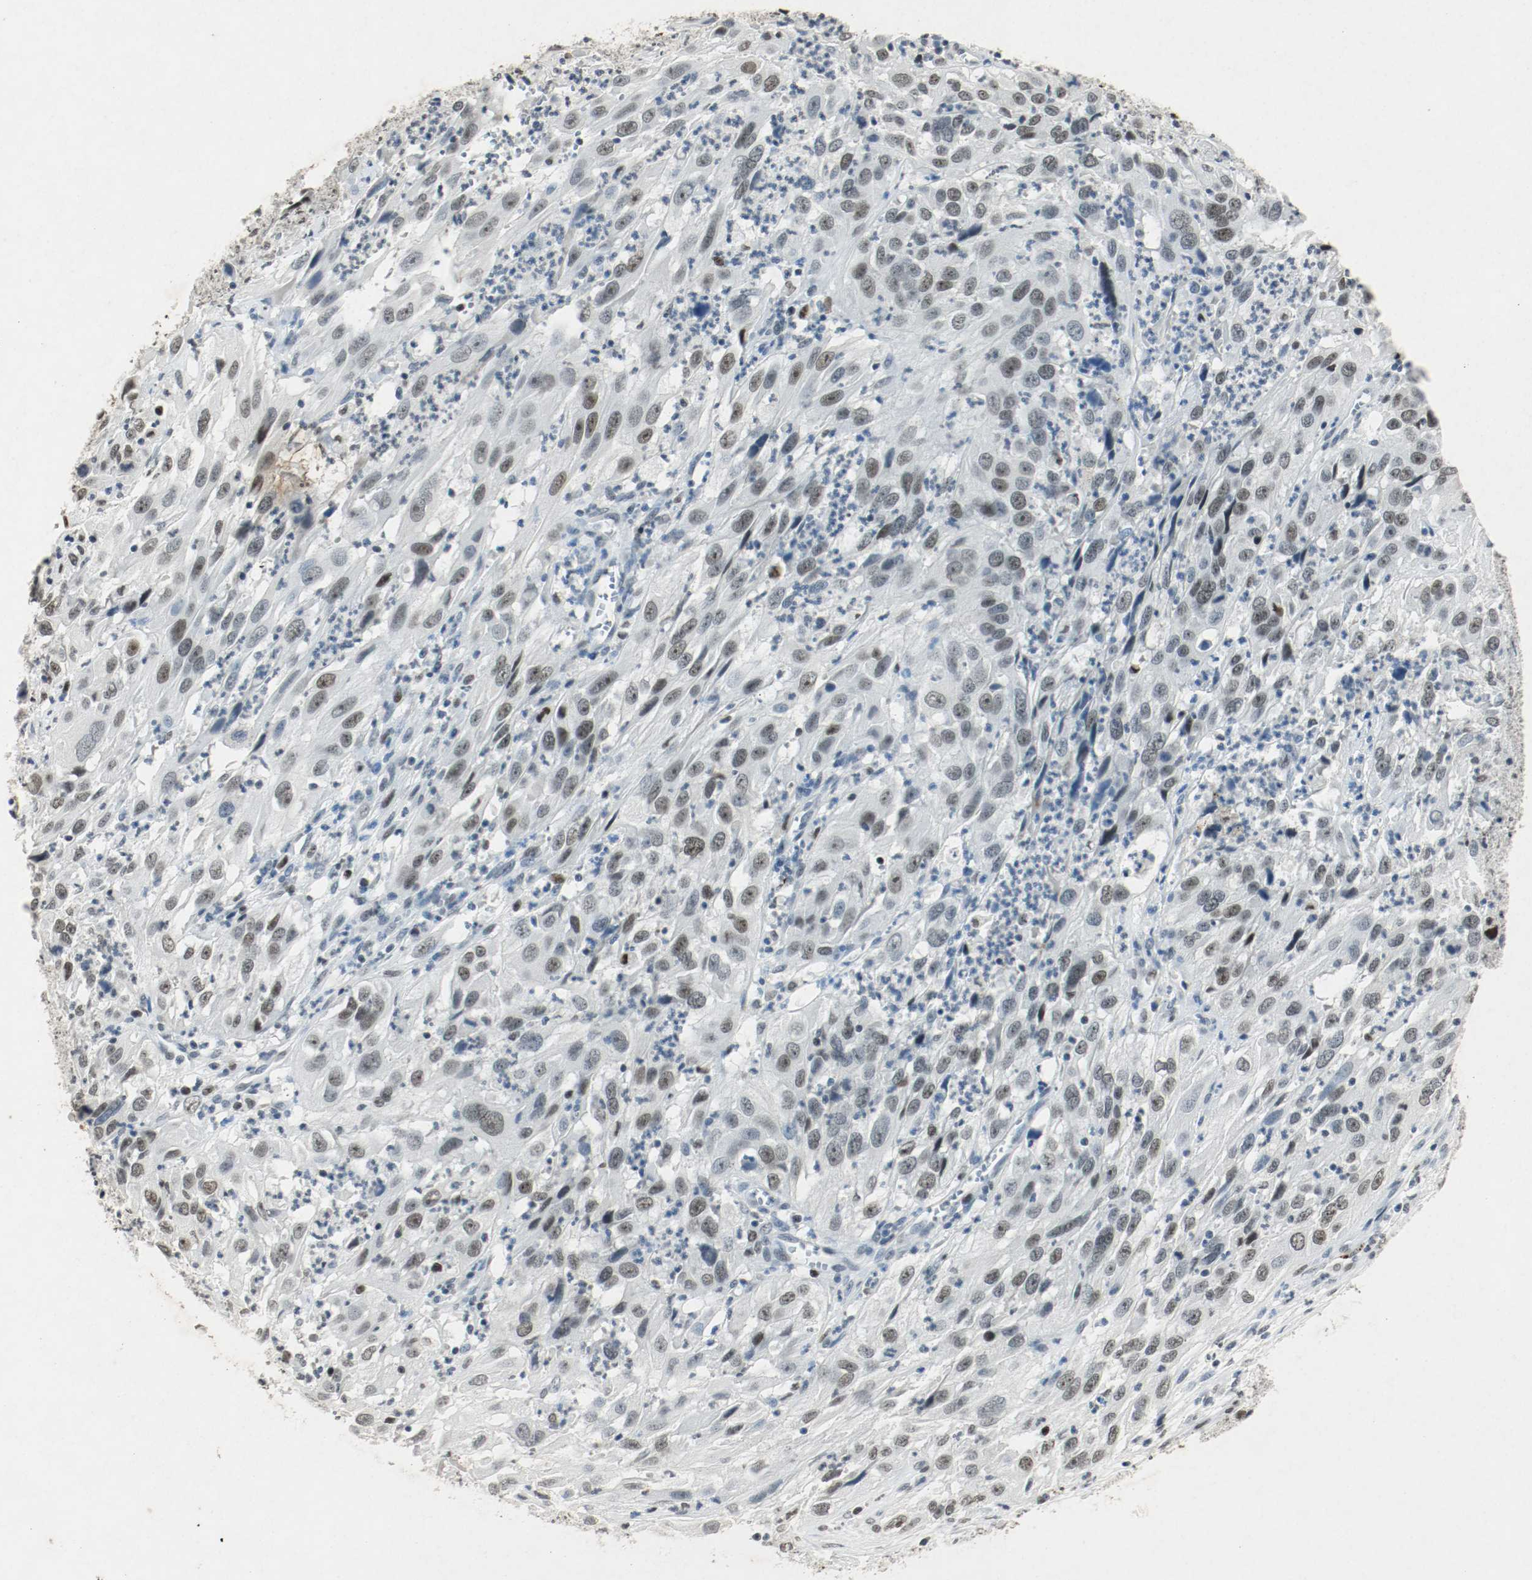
{"staining": {"intensity": "moderate", "quantity": ">75%", "location": "nuclear"}, "tissue": "cervical cancer", "cell_type": "Tumor cells", "image_type": "cancer", "snomed": [{"axis": "morphology", "description": "Squamous cell carcinoma, NOS"}, {"axis": "topography", "description": "Cervix"}], "caption": "Cervical cancer (squamous cell carcinoma) stained for a protein (brown) reveals moderate nuclear positive positivity in approximately >75% of tumor cells.", "gene": "DNMT1", "patient": {"sex": "female", "age": 32}}